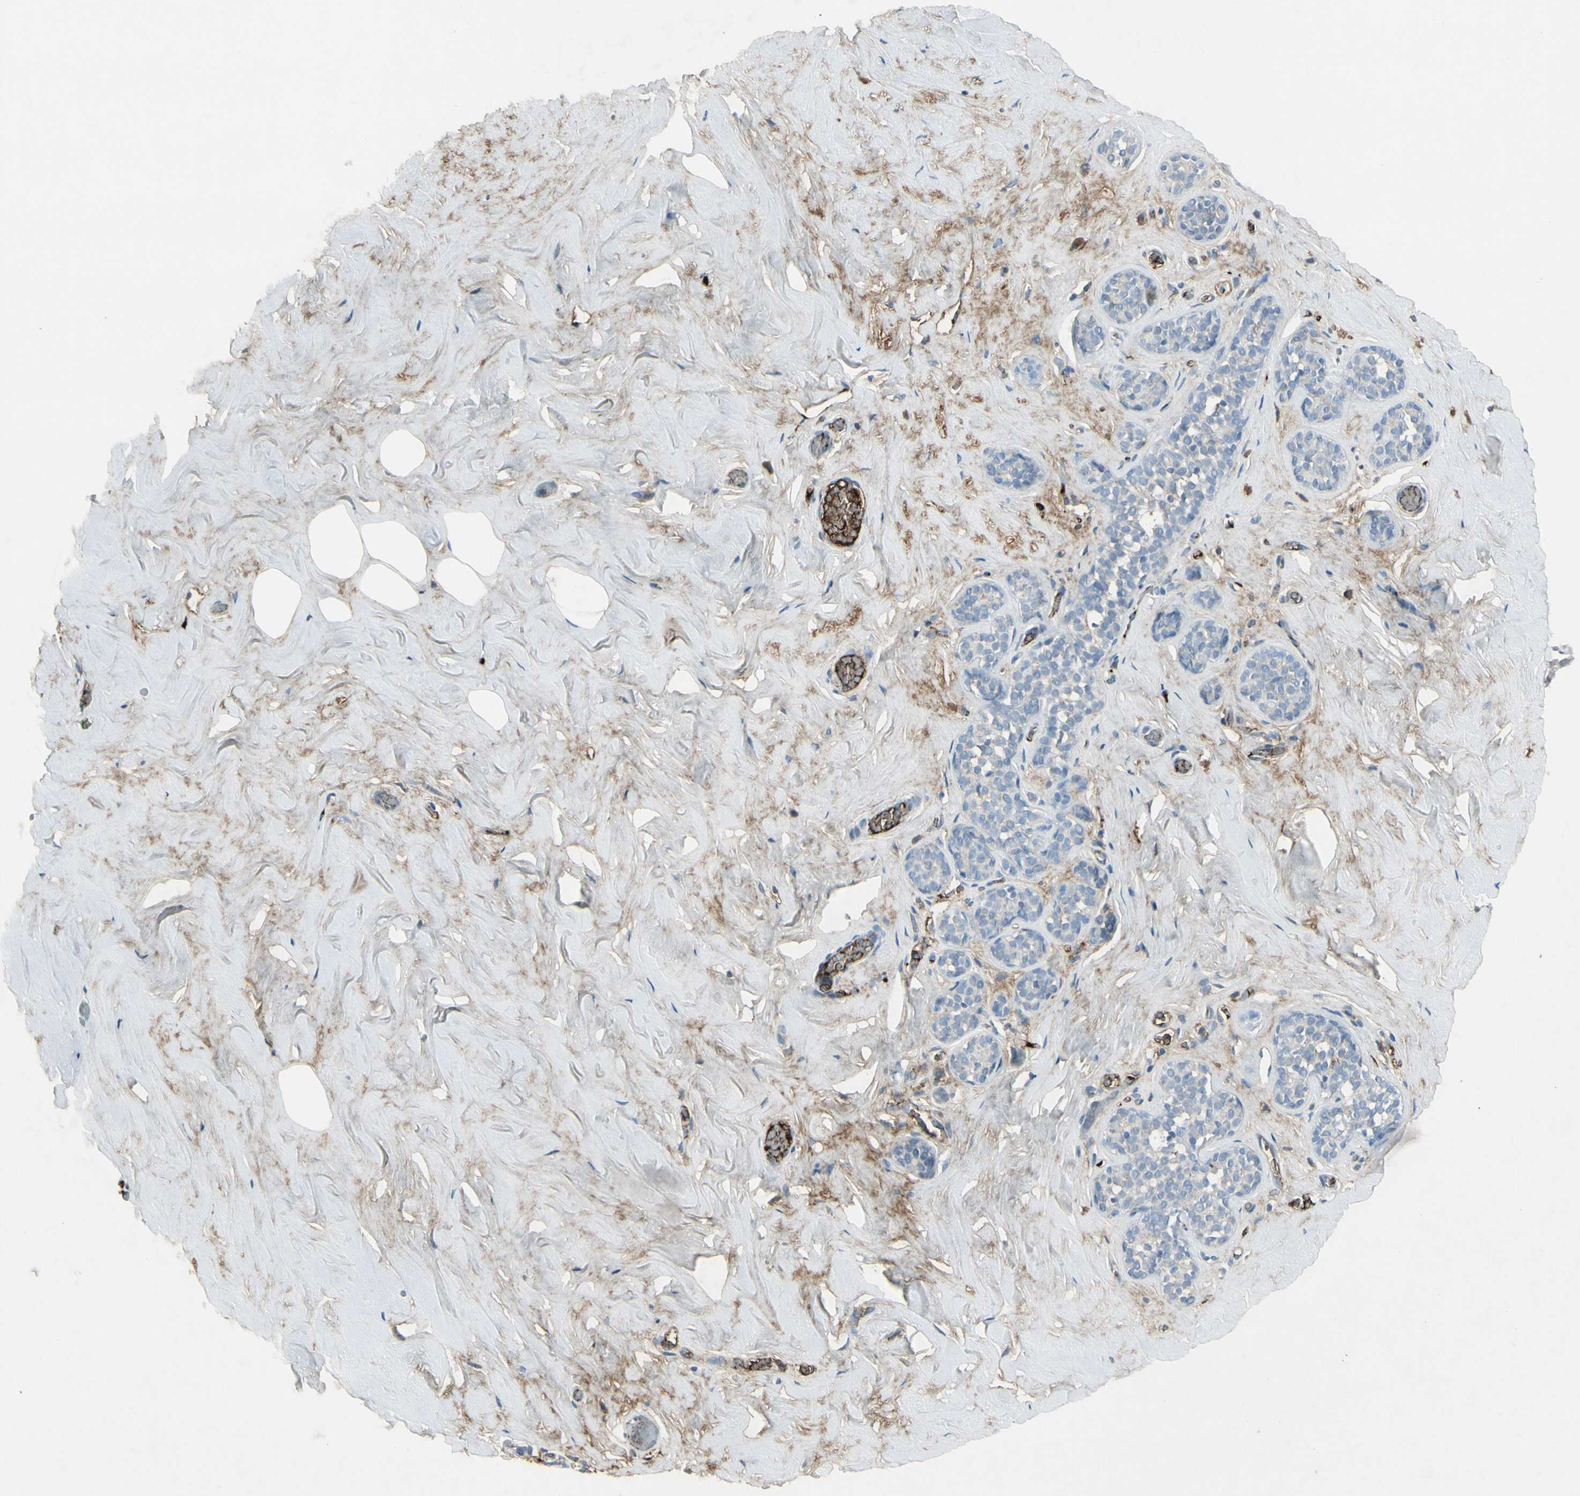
{"staining": {"intensity": "negative", "quantity": "none", "location": "none"}, "tissue": "breast", "cell_type": "Adipocytes", "image_type": "normal", "snomed": [{"axis": "morphology", "description": "Normal tissue, NOS"}, {"axis": "topography", "description": "Breast"}], "caption": "This is an immunohistochemistry (IHC) micrograph of benign human breast. There is no positivity in adipocytes.", "gene": "IGHM", "patient": {"sex": "female", "age": 75}}